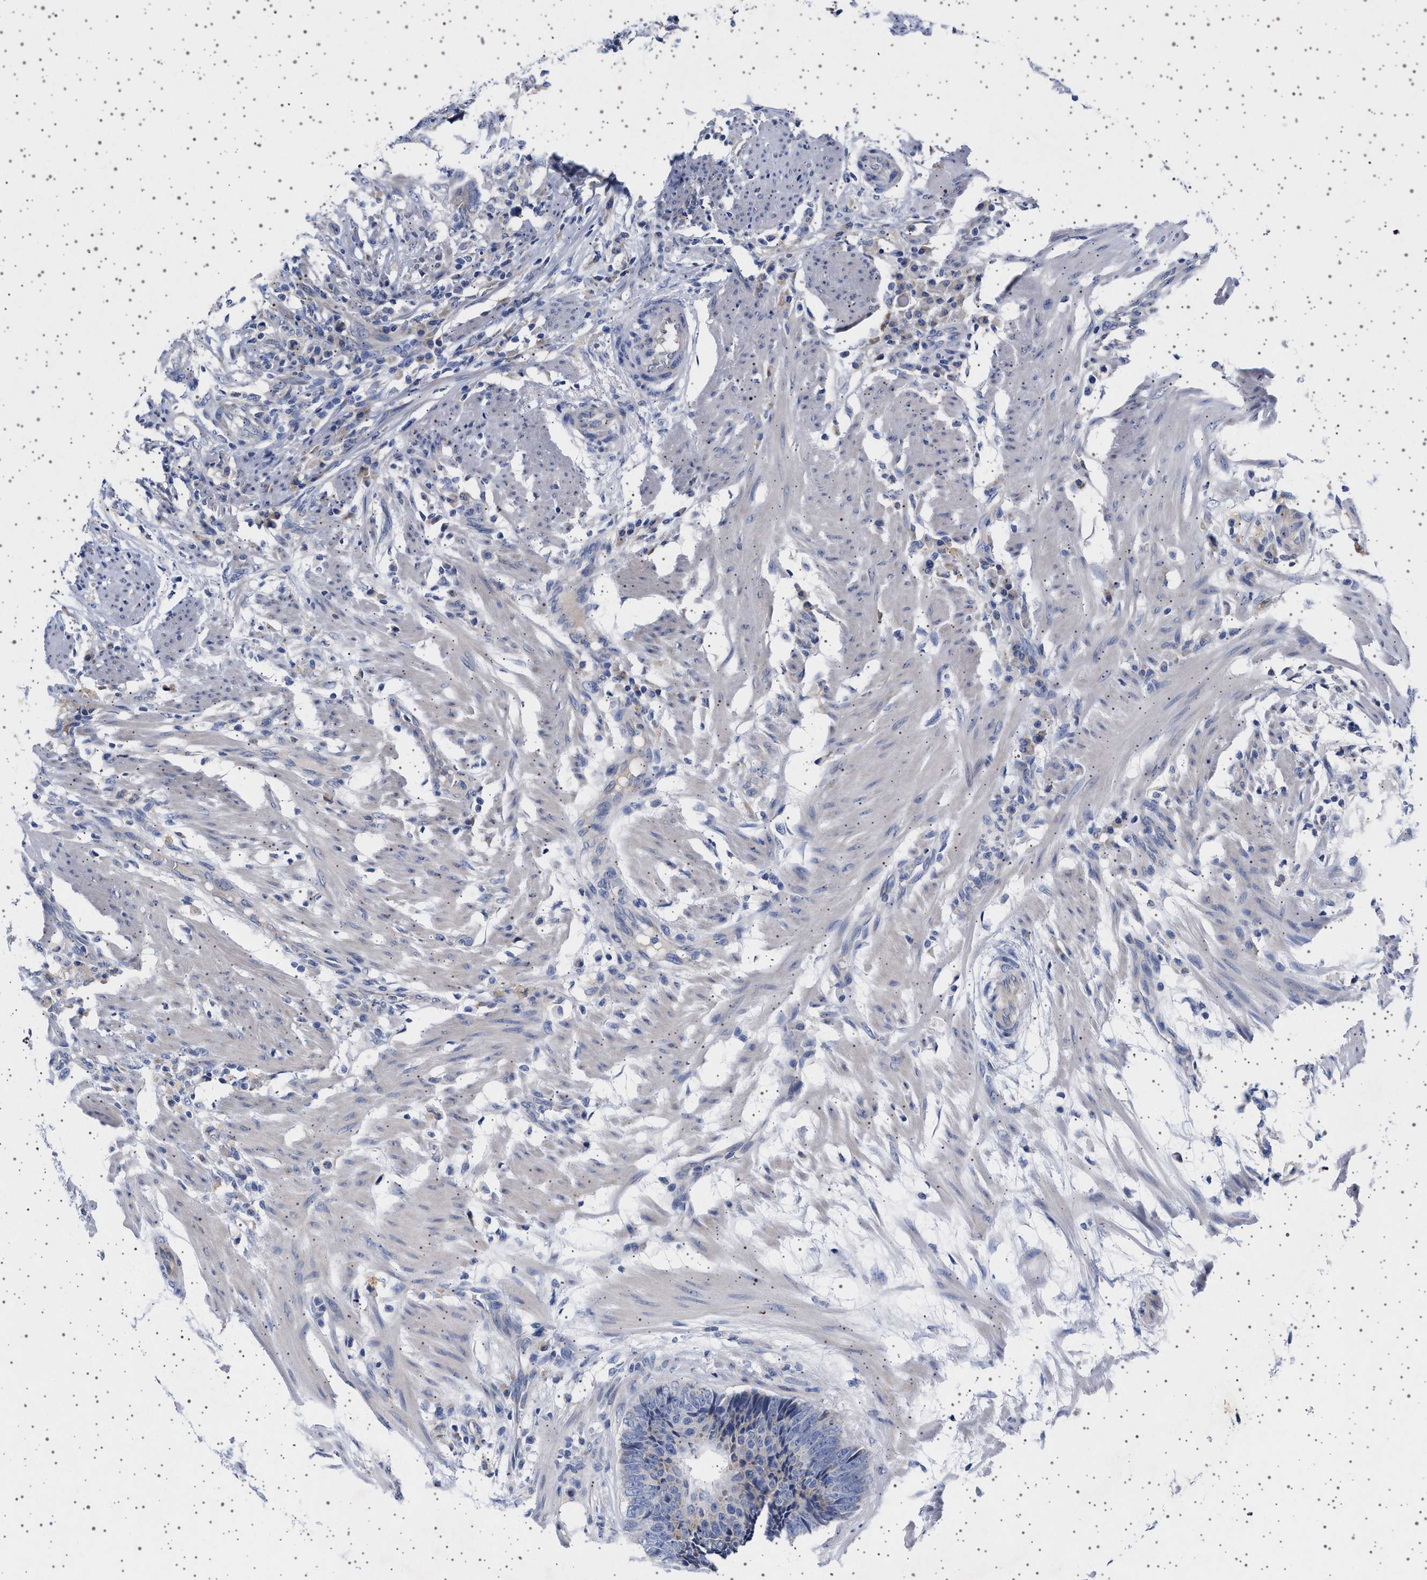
{"staining": {"intensity": "negative", "quantity": "none", "location": "none"}, "tissue": "colorectal cancer", "cell_type": "Tumor cells", "image_type": "cancer", "snomed": [{"axis": "morphology", "description": "Adenocarcinoma, NOS"}, {"axis": "topography", "description": "Colon"}], "caption": "Immunohistochemical staining of colorectal adenocarcinoma displays no significant positivity in tumor cells. Brightfield microscopy of immunohistochemistry (IHC) stained with DAB (3,3'-diaminobenzidine) (brown) and hematoxylin (blue), captured at high magnification.", "gene": "TRMT10B", "patient": {"sex": "male", "age": 56}}